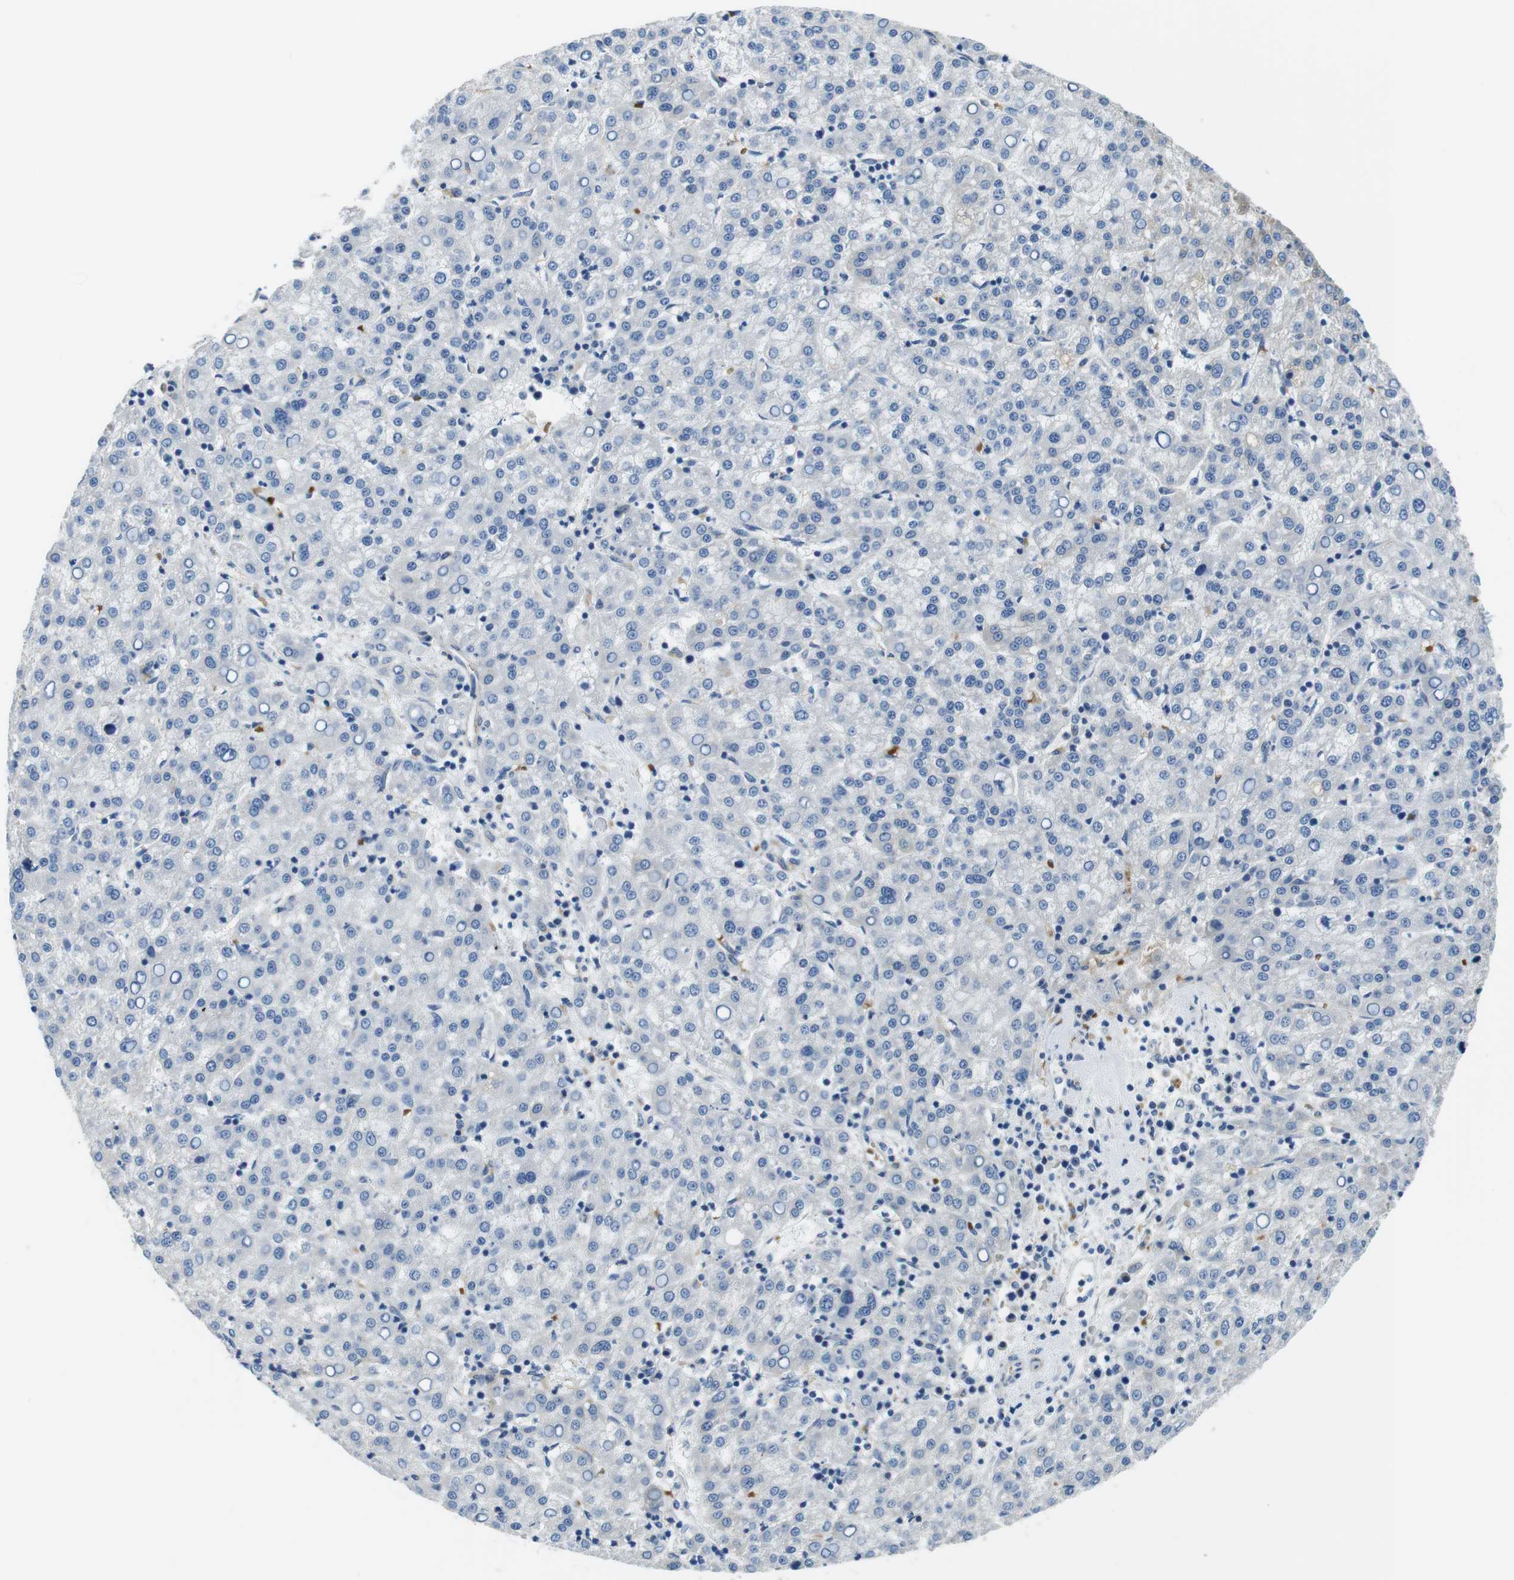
{"staining": {"intensity": "negative", "quantity": "none", "location": "none"}, "tissue": "liver cancer", "cell_type": "Tumor cells", "image_type": "cancer", "snomed": [{"axis": "morphology", "description": "Carcinoma, Hepatocellular, NOS"}, {"axis": "topography", "description": "Liver"}], "caption": "IHC photomicrograph of human liver hepatocellular carcinoma stained for a protein (brown), which shows no expression in tumor cells.", "gene": "WSCD1", "patient": {"sex": "female", "age": 58}}